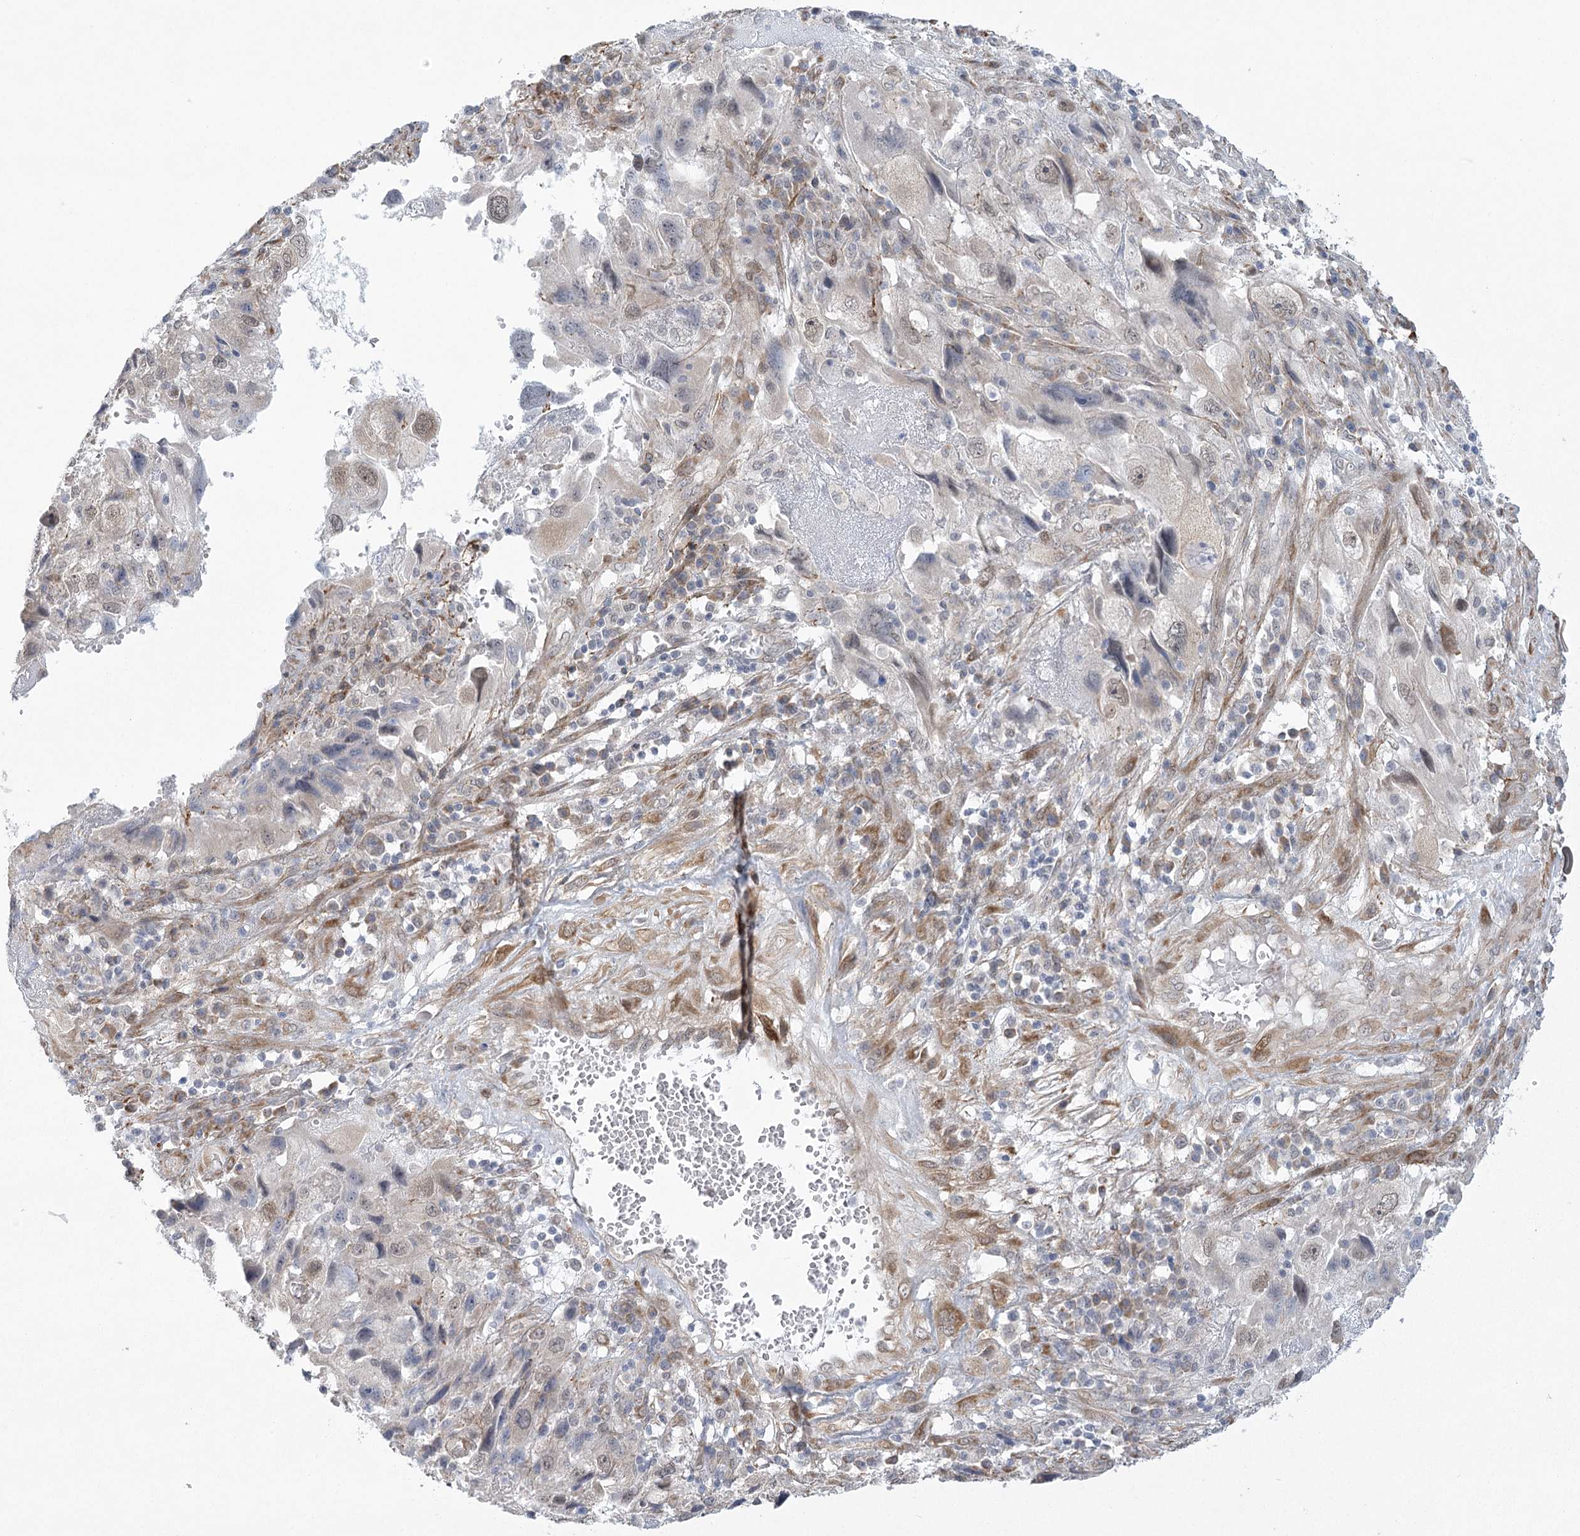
{"staining": {"intensity": "negative", "quantity": "none", "location": "none"}, "tissue": "endometrial cancer", "cell_type": "Tumor cells", "image_type": "cancer", "snomed": [{"axis": "morphology", "description": "Adenocarcinoma, NOS"}, {"axis": "topography", "description": "Endometrium"}], "caption": "Immunohistochemistry micrograph of endometrial cancer stained for a protein (brown), which exhibits no staining in tumor cells. (Stains: DAB (3,3'-diaminobenzidine) IHC with hematoxylin counter stain, Microscopy: brightfield microscopy at high magnification).", "gene": "MED28", "patient": {"sex": "female", "age": 49}}